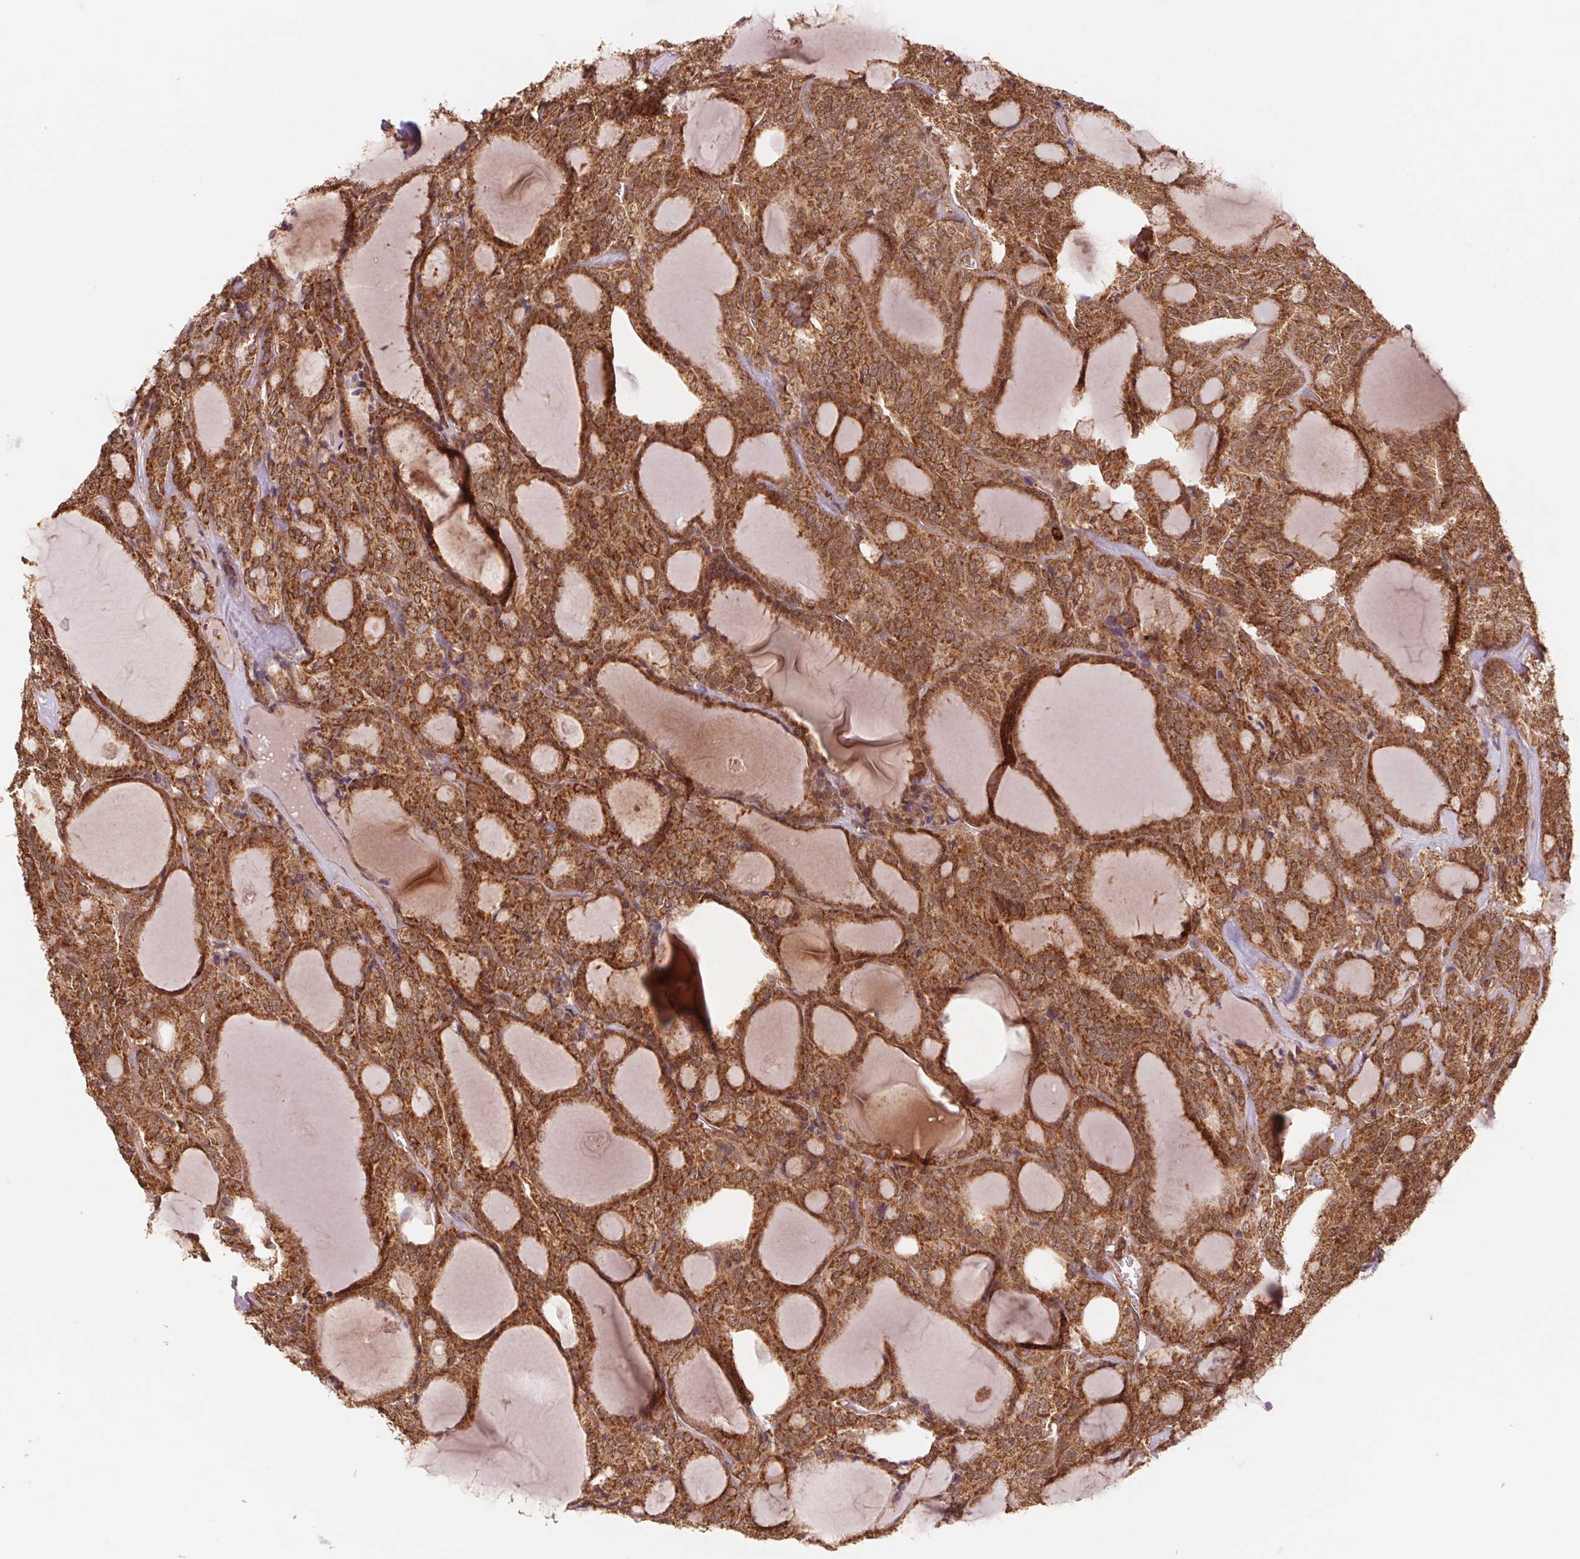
{"staining": {"intensity": "strong", "quantity": ">75%", "location": "cytoplasmic/membranous"}, "tissue": "thyroid cancer", "cell_type": "Tumor cells", "image_type": "cancer", "snomed": [{"axis": "morphology", "description": "Follicular adenoma carcinoma, NOS"}, {"axis": "topography", "description": "Thyroid gland"}], "caption": "Human thyroid cancer (follicular adenoma carcinoma) stained for a protein (brown) reveals strong cytoplasmic/membranous positive positivity in approximately >75% of tumor cells.", "gene": "URM1", "patient": {"sex": "male", "age": 74}}